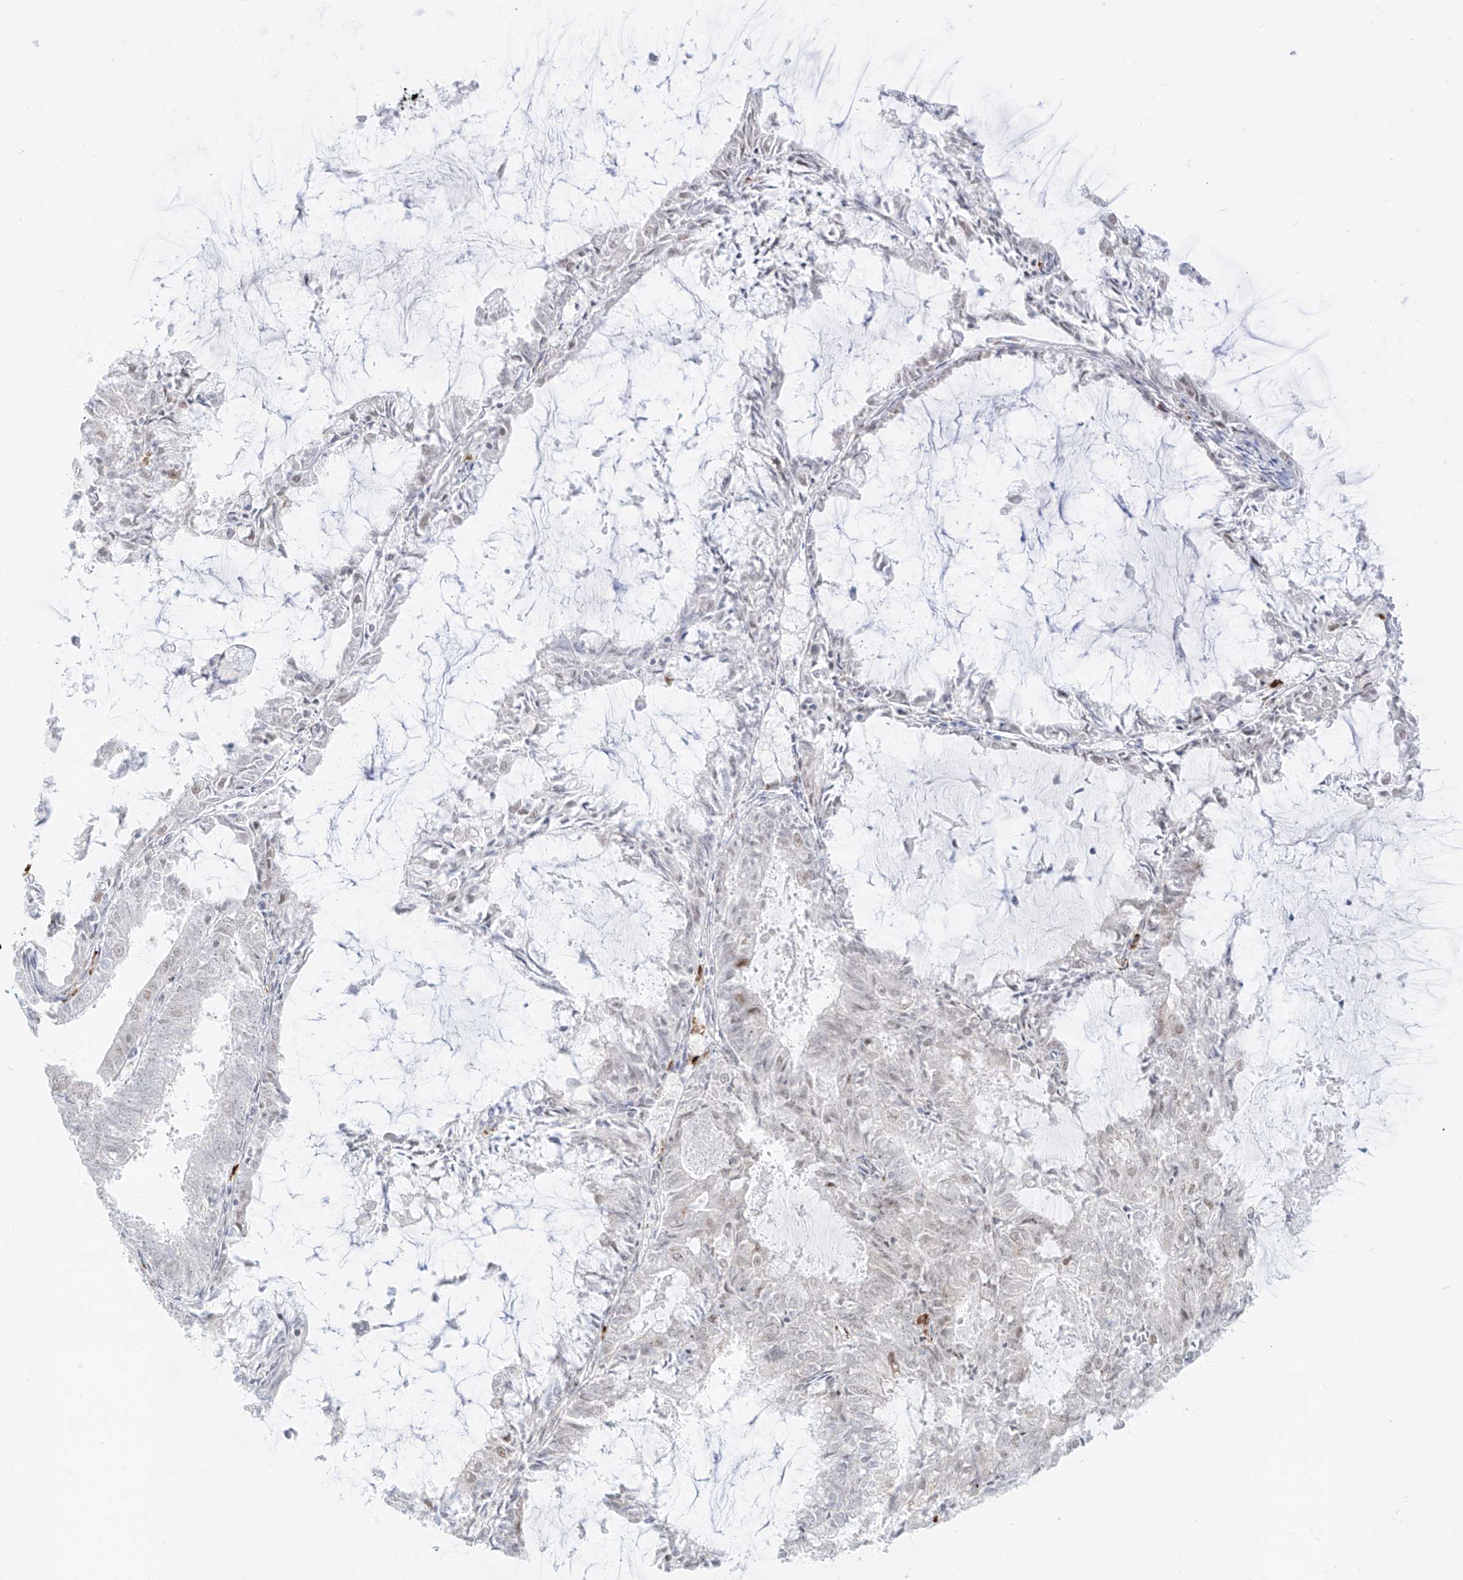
{"staining": {"intensity": "negative", "quantity": "none", "location": "none"}, "tissue": "endometrial cancer", "cell_type": "Tumor cells", "image_type": "cancer", "snomed": [{"axis": "morphology", "description": "Adenocarcinoma, NOS"}, {"axis": "topography", "description": "Endometrium"}], "caption": "Histopathology image shows no protein staining in tumor cells of endometrial cancer tissue.", "gene": "SUPT5H", "patient": {"sex": "female", "age": 57}}